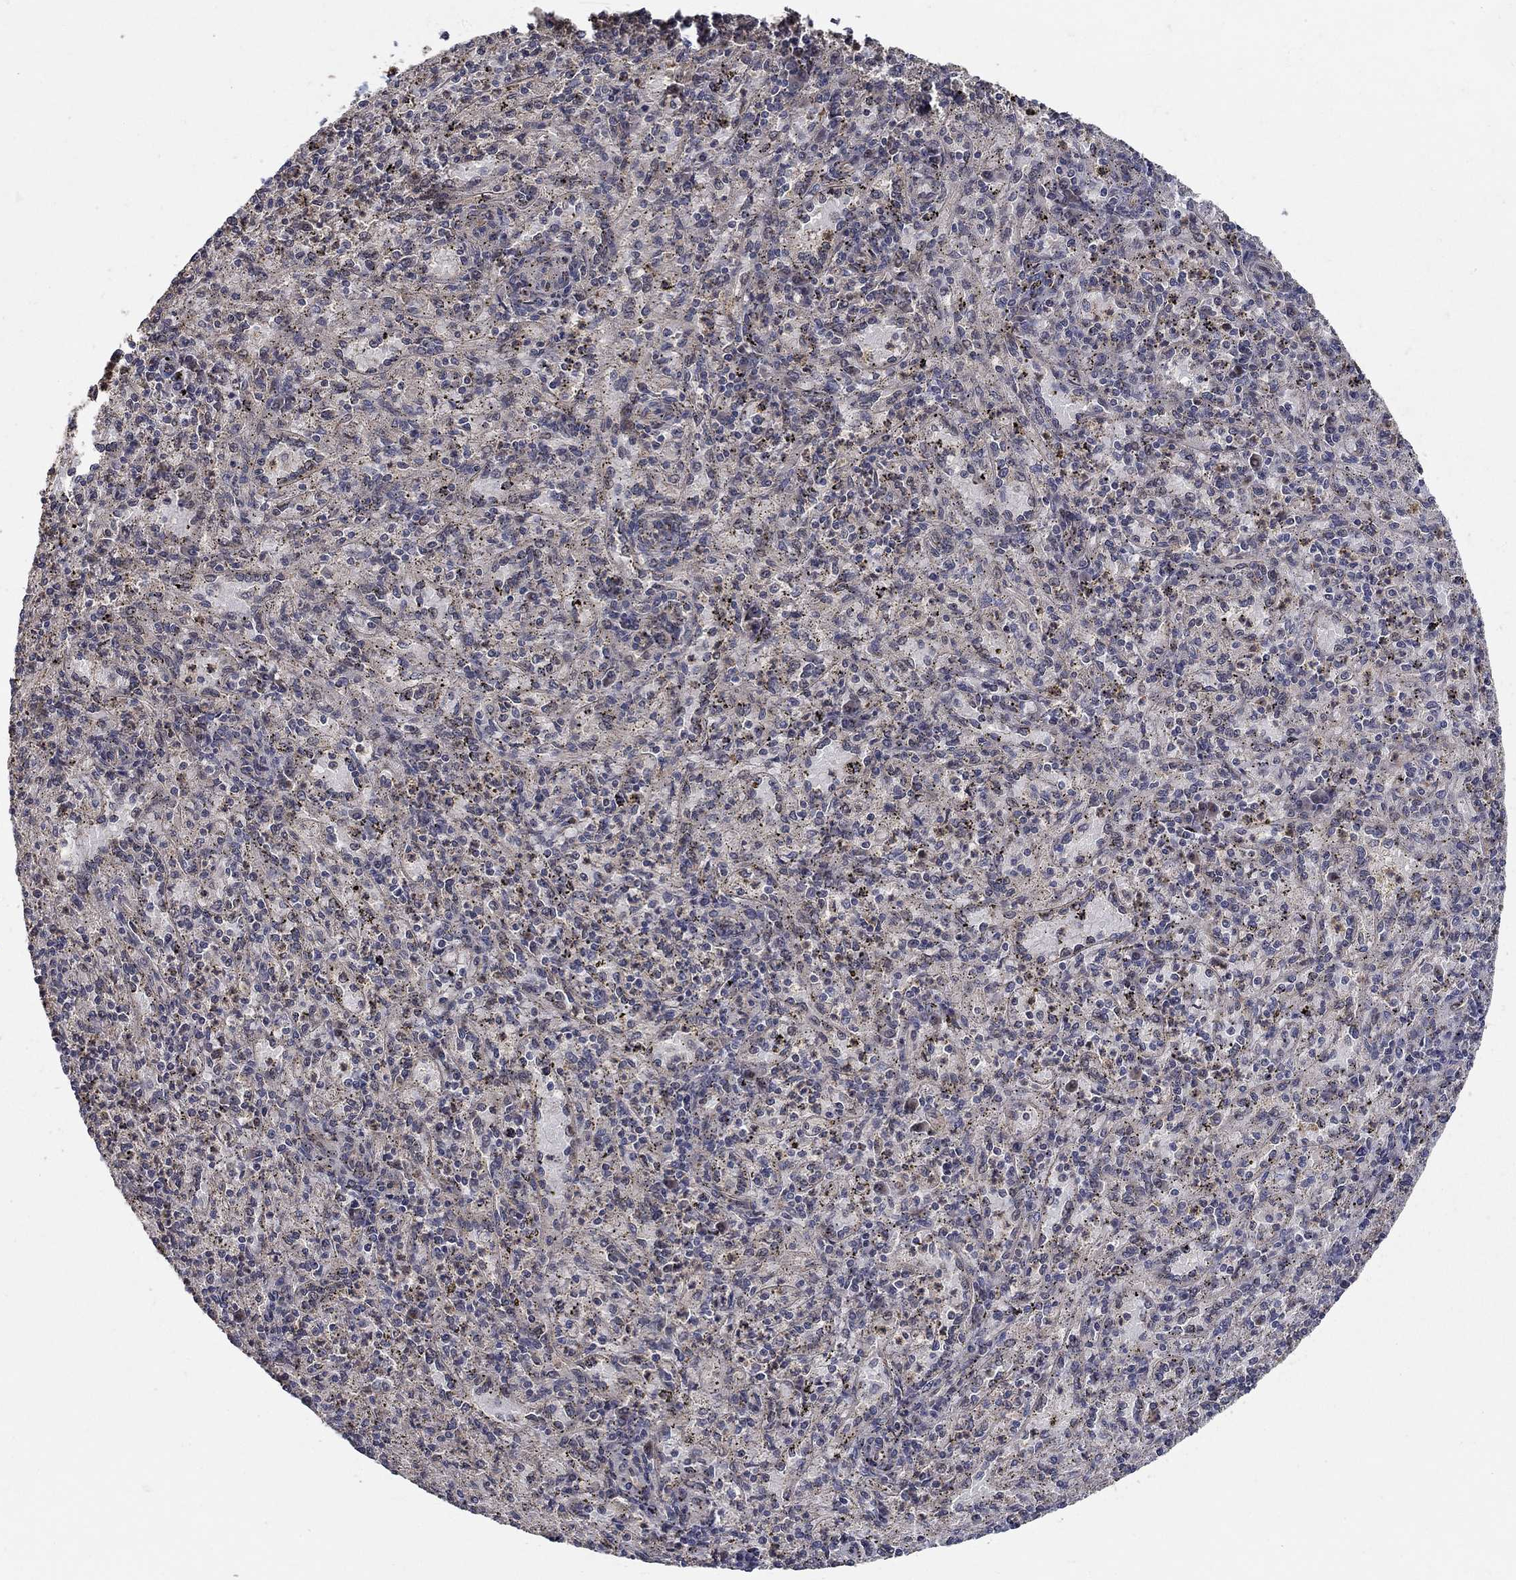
{"staining": {"intensity": "weak", "quantity": "<25%", "location": "nuclear"}, "tissue": "spleen", "cell_type": "Cells in red pulp", "image_type": "normal", "snomed": [{"axis": "morphology", "description": "Normal tissue, NOS"}, {"axis": "topography", "description": "Spleen"}], "caption": "Cells in red pulp are negative for brown protein staining in benign spleen. (DAB (3,3'-diaminobenzidine) immunohistochemistry visualized using brightfield microscopy, high magnification).", "gene": "ZNF594", "patient": {"sex": "male", "age": 60}}